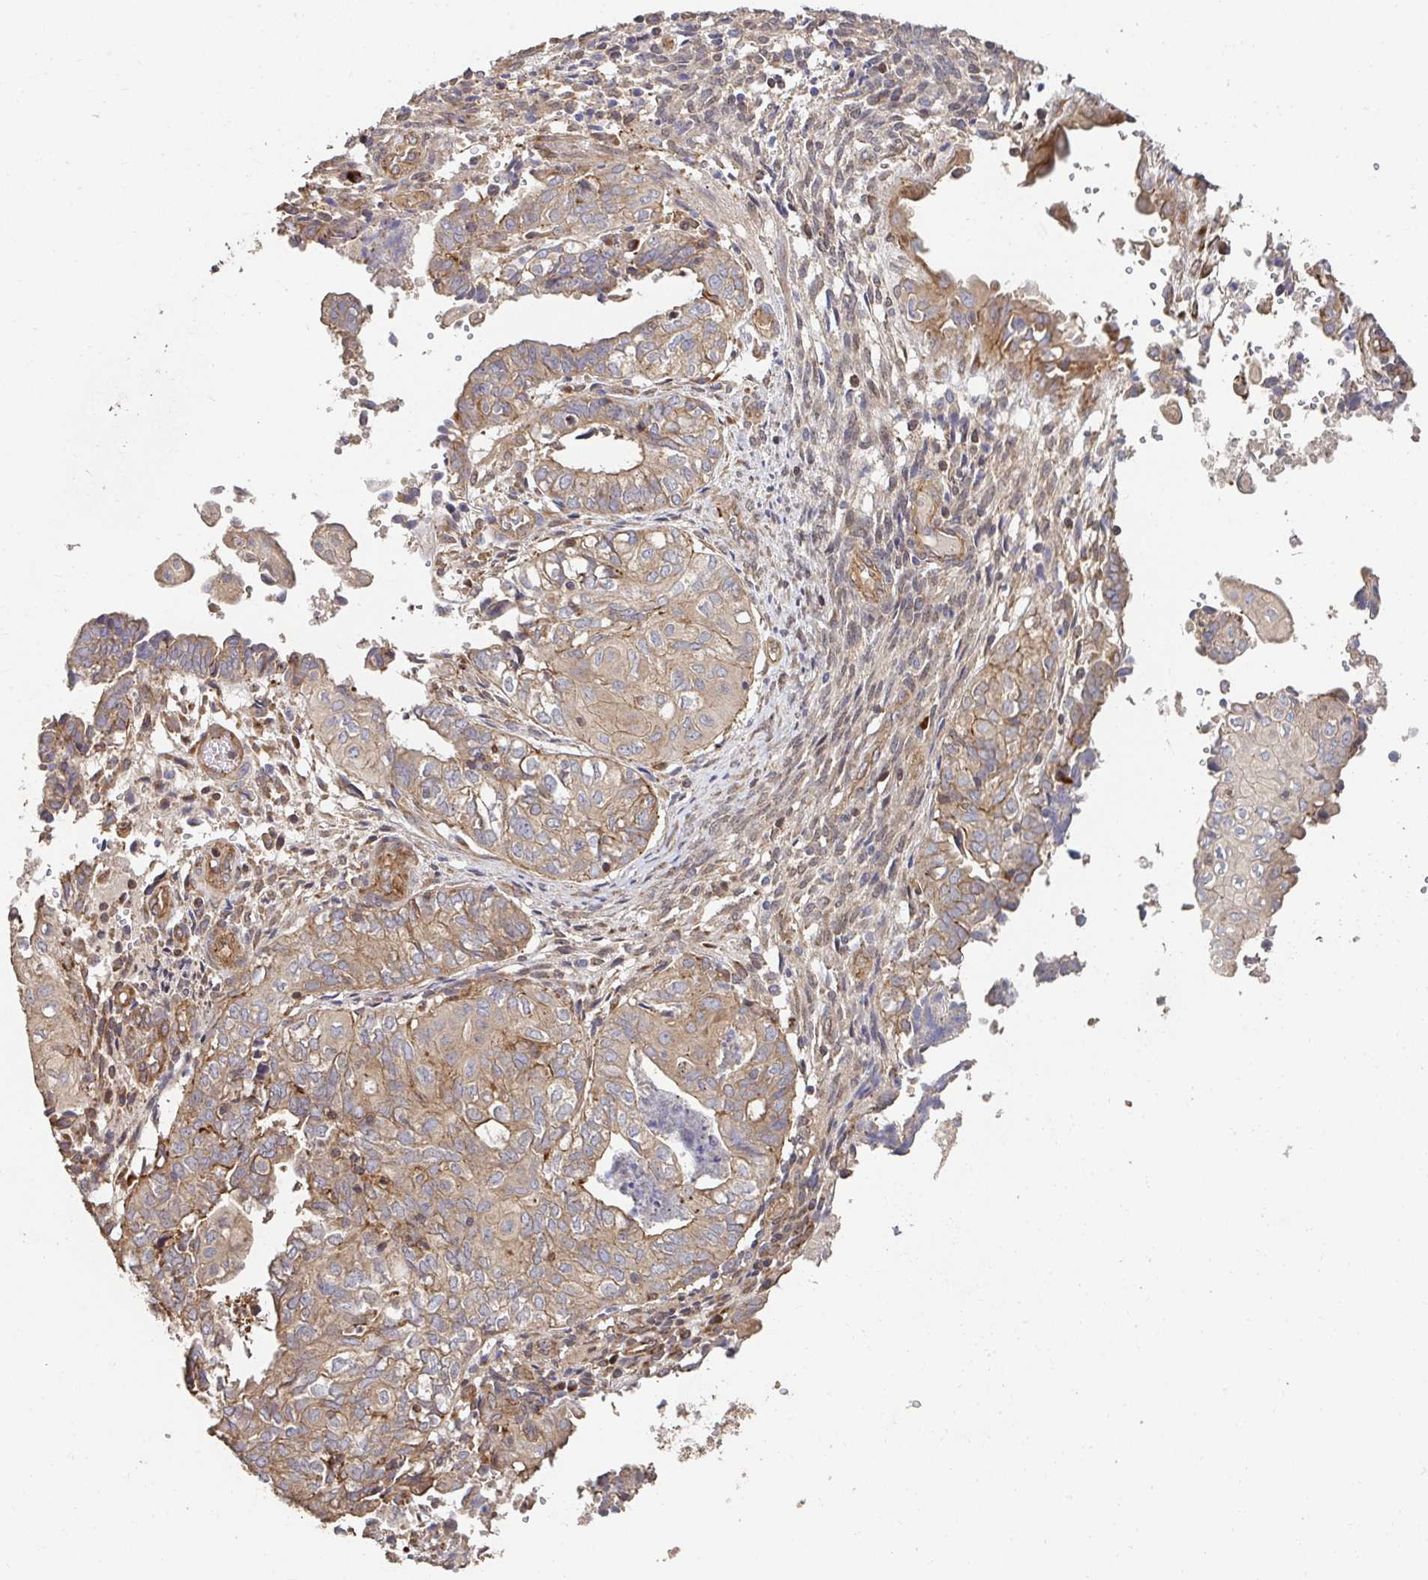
{"staining": {"intensity": "moderate", "quantity": ">75%", "location": "cytoplasmic/membranous"}, "tissue": "ovarian cancer", "cell_type": "Tumor cells", "image_type": "cancer", "snomed": [{"axis": "morphology", "description": "Carcinoma, endometroid"}, {"axis": "topography", "description": "Ovary"}], "caption": "A photomicrograph of human ovarian endometroid carcinoma stained for a protein reveals moderate cytoplasmic/membranous brown staining in tumor cells. The staining is performed using DAB (3,3'-diaminobenzidine) brown chromogen to label protein expression. The nuclei are counter-stained blue using hematoxylin.", "gene": "APBB1", "patient": {"sex": "female", "age": 64}}